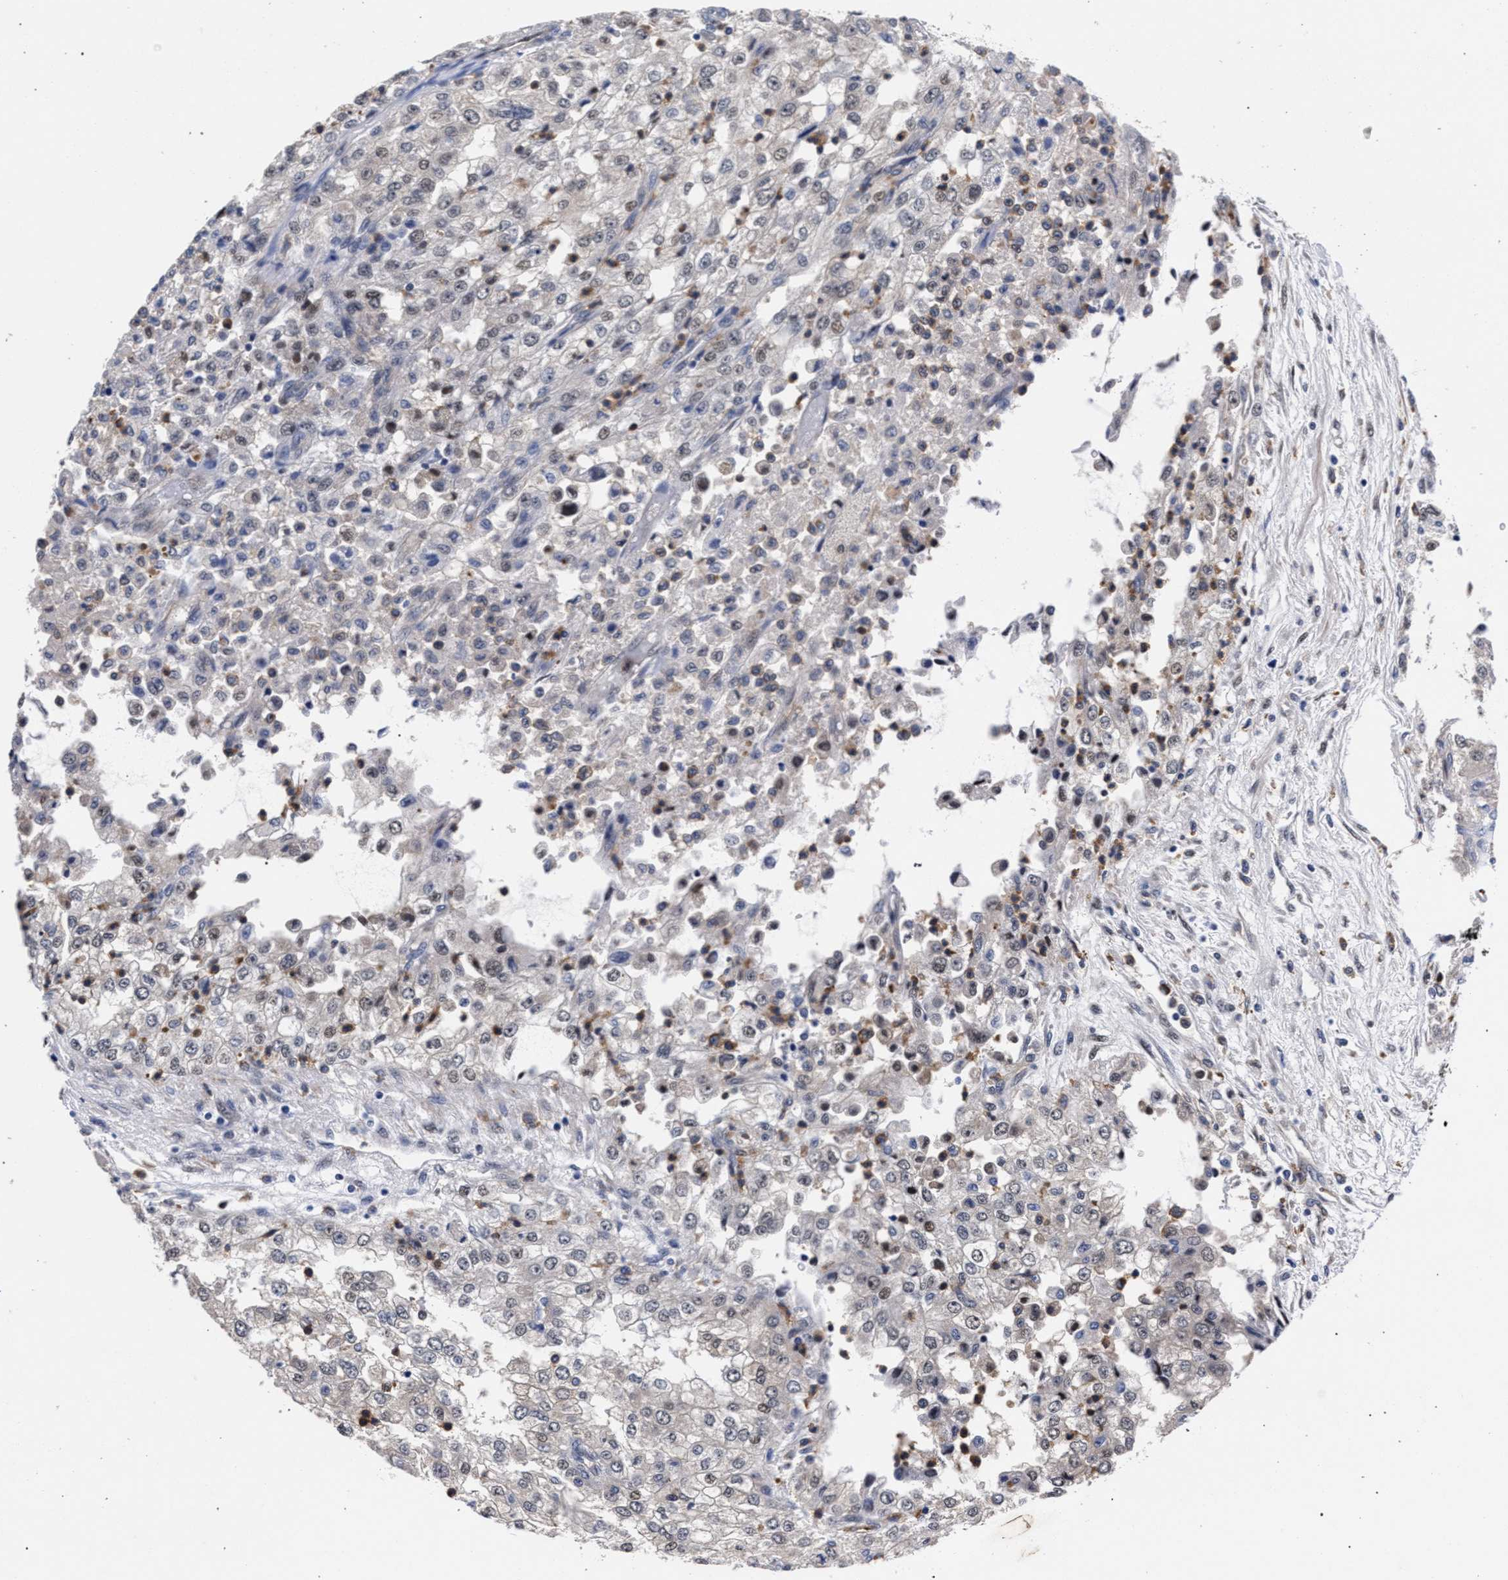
{"staining": {"intensity": "weak", "quantity": "<25%", "location": "nuclear"}, "tissue": "renal cancer", "cell_type": "Tumor cells", "image_type": "cancer", "snomed": [{"axis": "morphology", "description": "Adenocarcinoma, NOS"}, {"axis": "topography", "description": "Kidney"}], "caption": "Human renal cancer stained for a protein using IHC reveals no expression in tumor cells.", "gene": "ZNF462", "patient": {"sex": "female", "age": 54}}